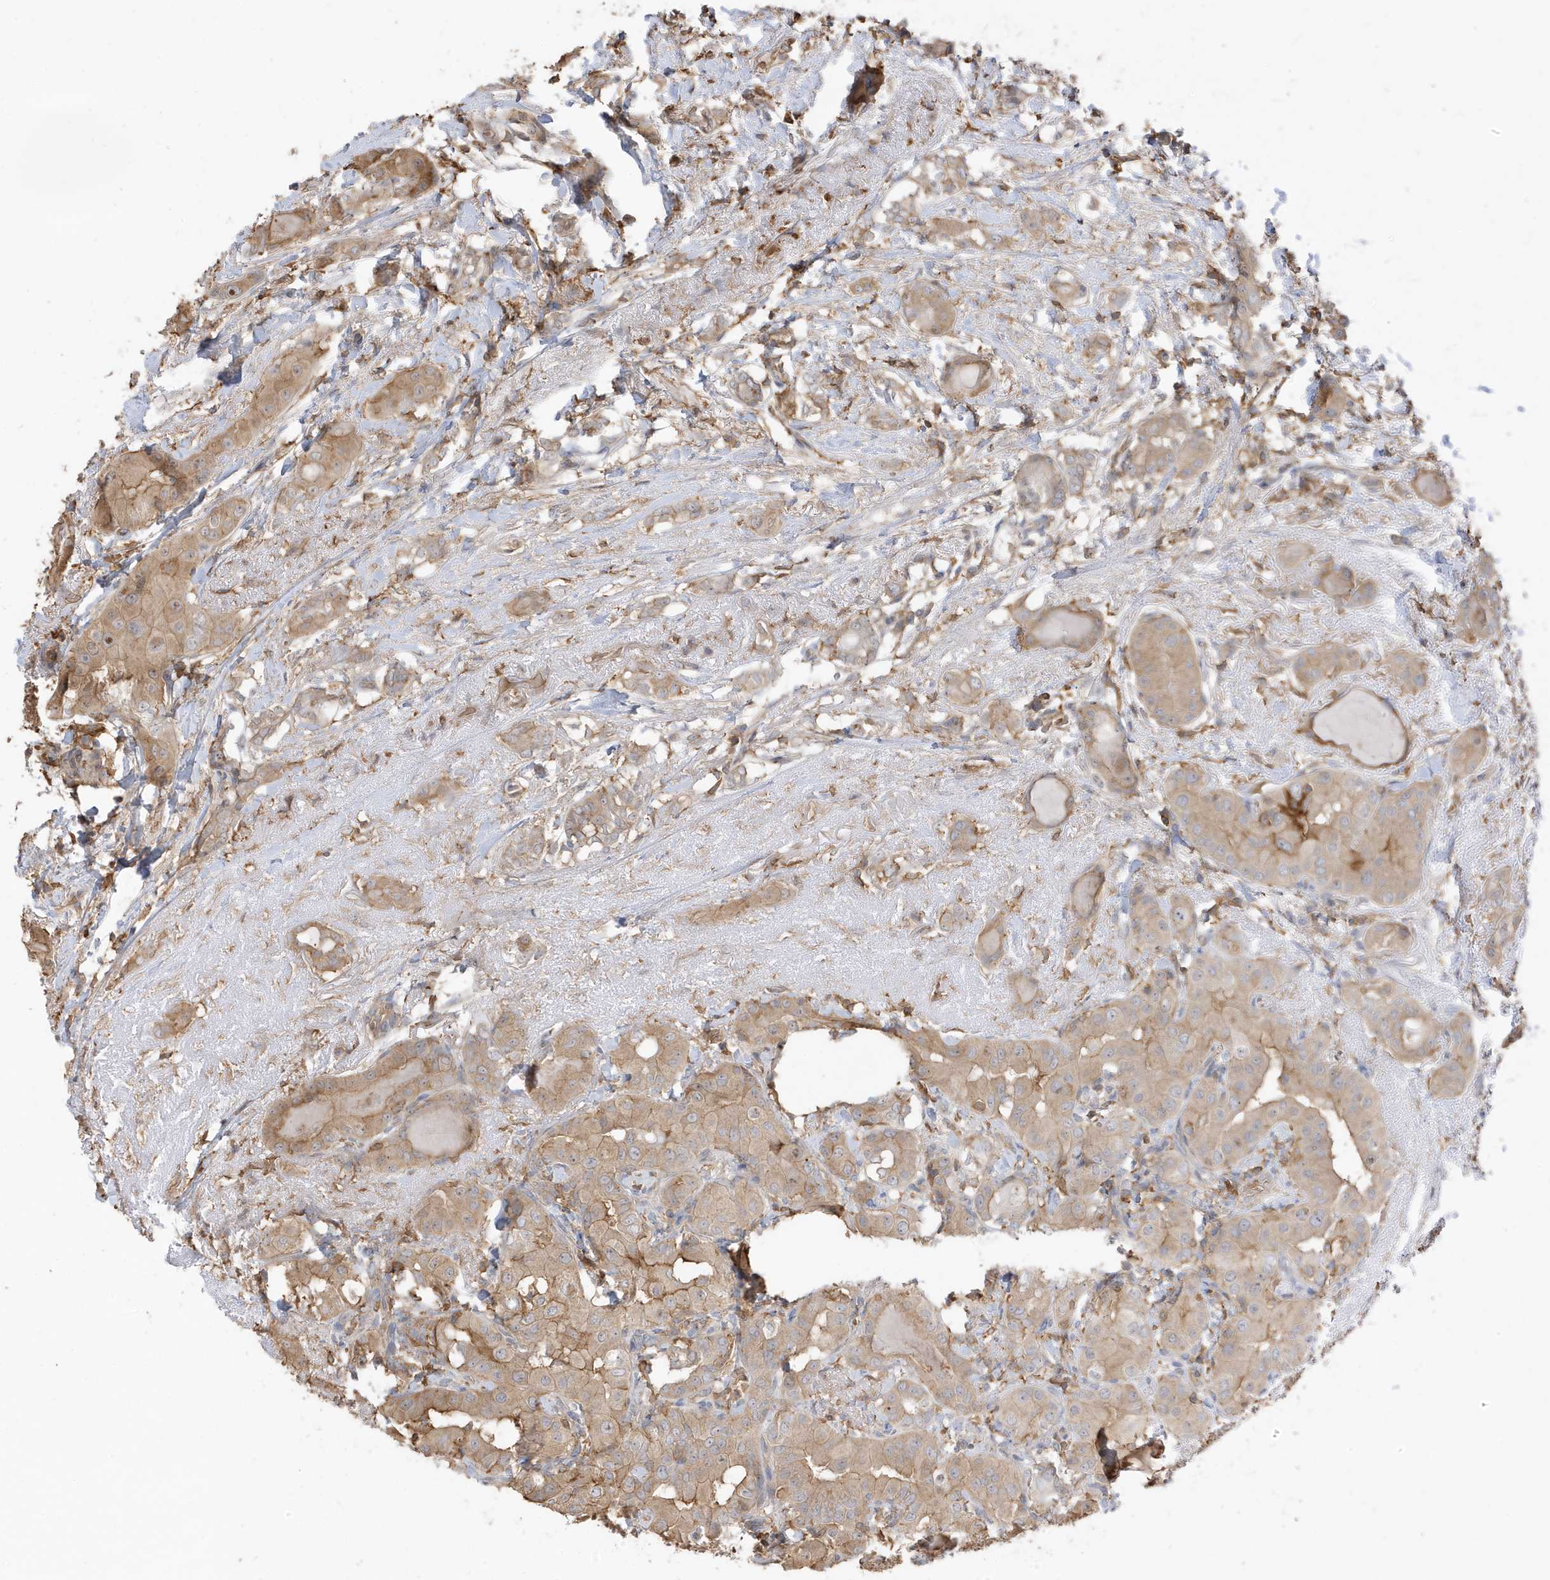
{"staining": {"intensity": "moderate", "quantity": "25%-75%", "location": "cytoplasmic/membranous"}, "tissue": "thyroid cancer", "cell_type": "Tumor cells", "image_type": "cancer", "snomed": [{"axis": "morphology", "description": "Papillary adenocarcinoma, NOS"}, {"axis": "topography", "description": "Thyroid gland"}], "caption": "Immunohistochemical staining of human thyroid cancer (papillary adenocarcinoma) exhibits medium levels of moderate cytoplasmic/membranous staining in approximately 25%-75% of tumor cells. (DAB IHC, brown staining for protein, blue staining for nuclei).", "gene": "ZBTB8A", "patient": {"sex": "male", "age": 33}}